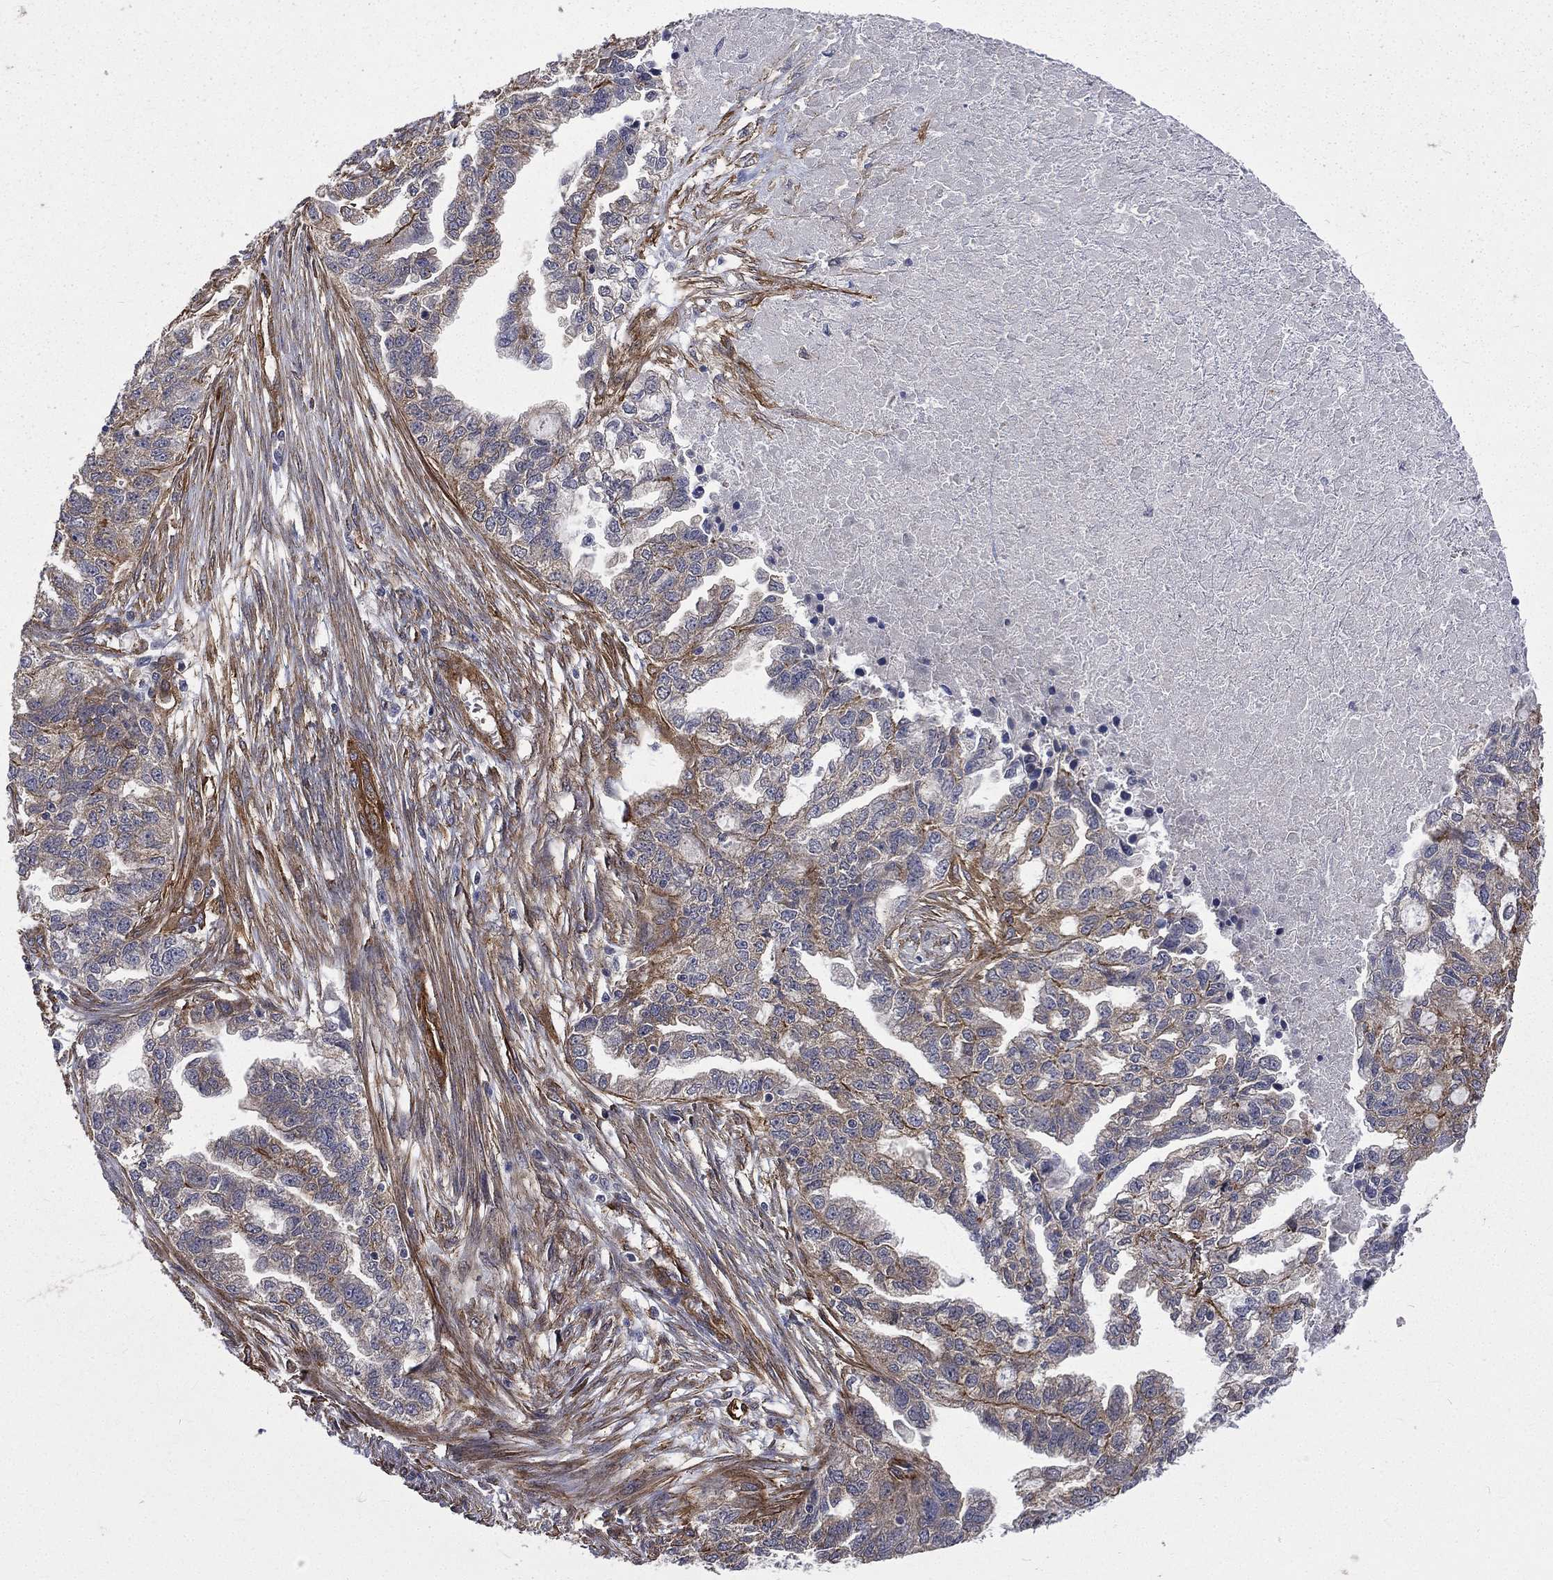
{"staining": {"intensity": "negative", "quantity": "none", "location": "none"}, "tissue": "ovarian cancer", "cell_type": "Tumor cells", "image_type": "cancer", "snomed": [{"axis": "morphology", "description": "Cystadenocarcinoma, serous, NOS"}, {"axis": "topography", "description": "Ovary"}], "caption": "A micrograph of human ovarian serous cystadenocarcinoma is negative for staining in tumor cells. The staining is performed using DAB (3,3'-diaminobenzidine) brown chromogen with nuclei counter-stained in using hematoxylin.", "gene": "PPFIBP1", "patient": {"sex": "female", "age": 51}}